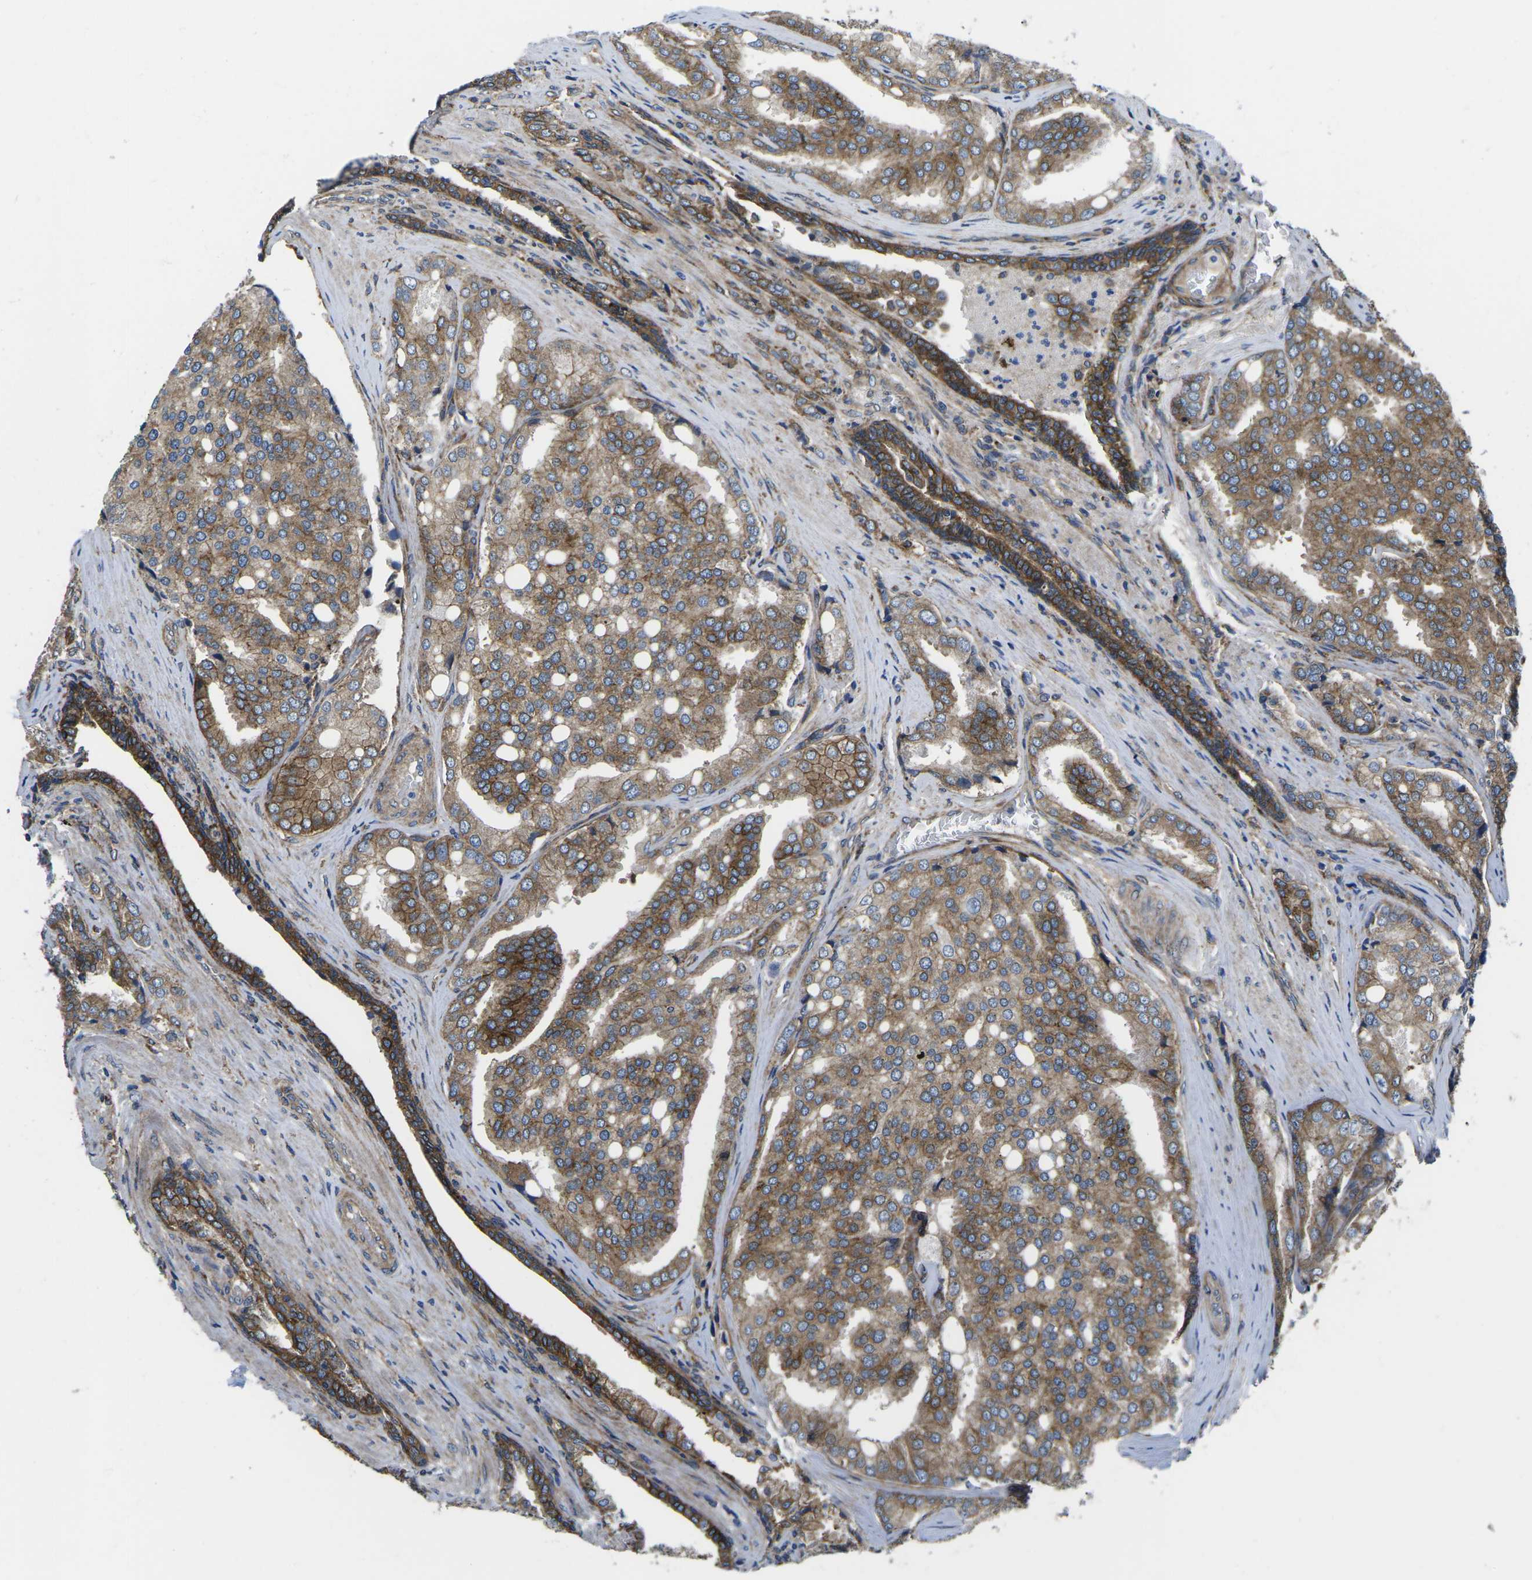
{"staining": {"intensity": "strong", "quantity": ">75%", "location": "cytoplasmic/membranous"}, "tissue": "prostate cancer", "cell_type": "Tumor cells", "image_type": "cancer", "snomed": [{"axis": "morphology", "description": "Adenocarcinoma, High grade"}, {"axis": "topography", "description": "Prostate"}], "caption": "A micrograph of human prostate cancer stained for a protein demonstrates strong cytoplasmic/membranous brown staining in tumor cells.", "gene": "DLG1", "patient": {"sex": "male", "age": 50}}